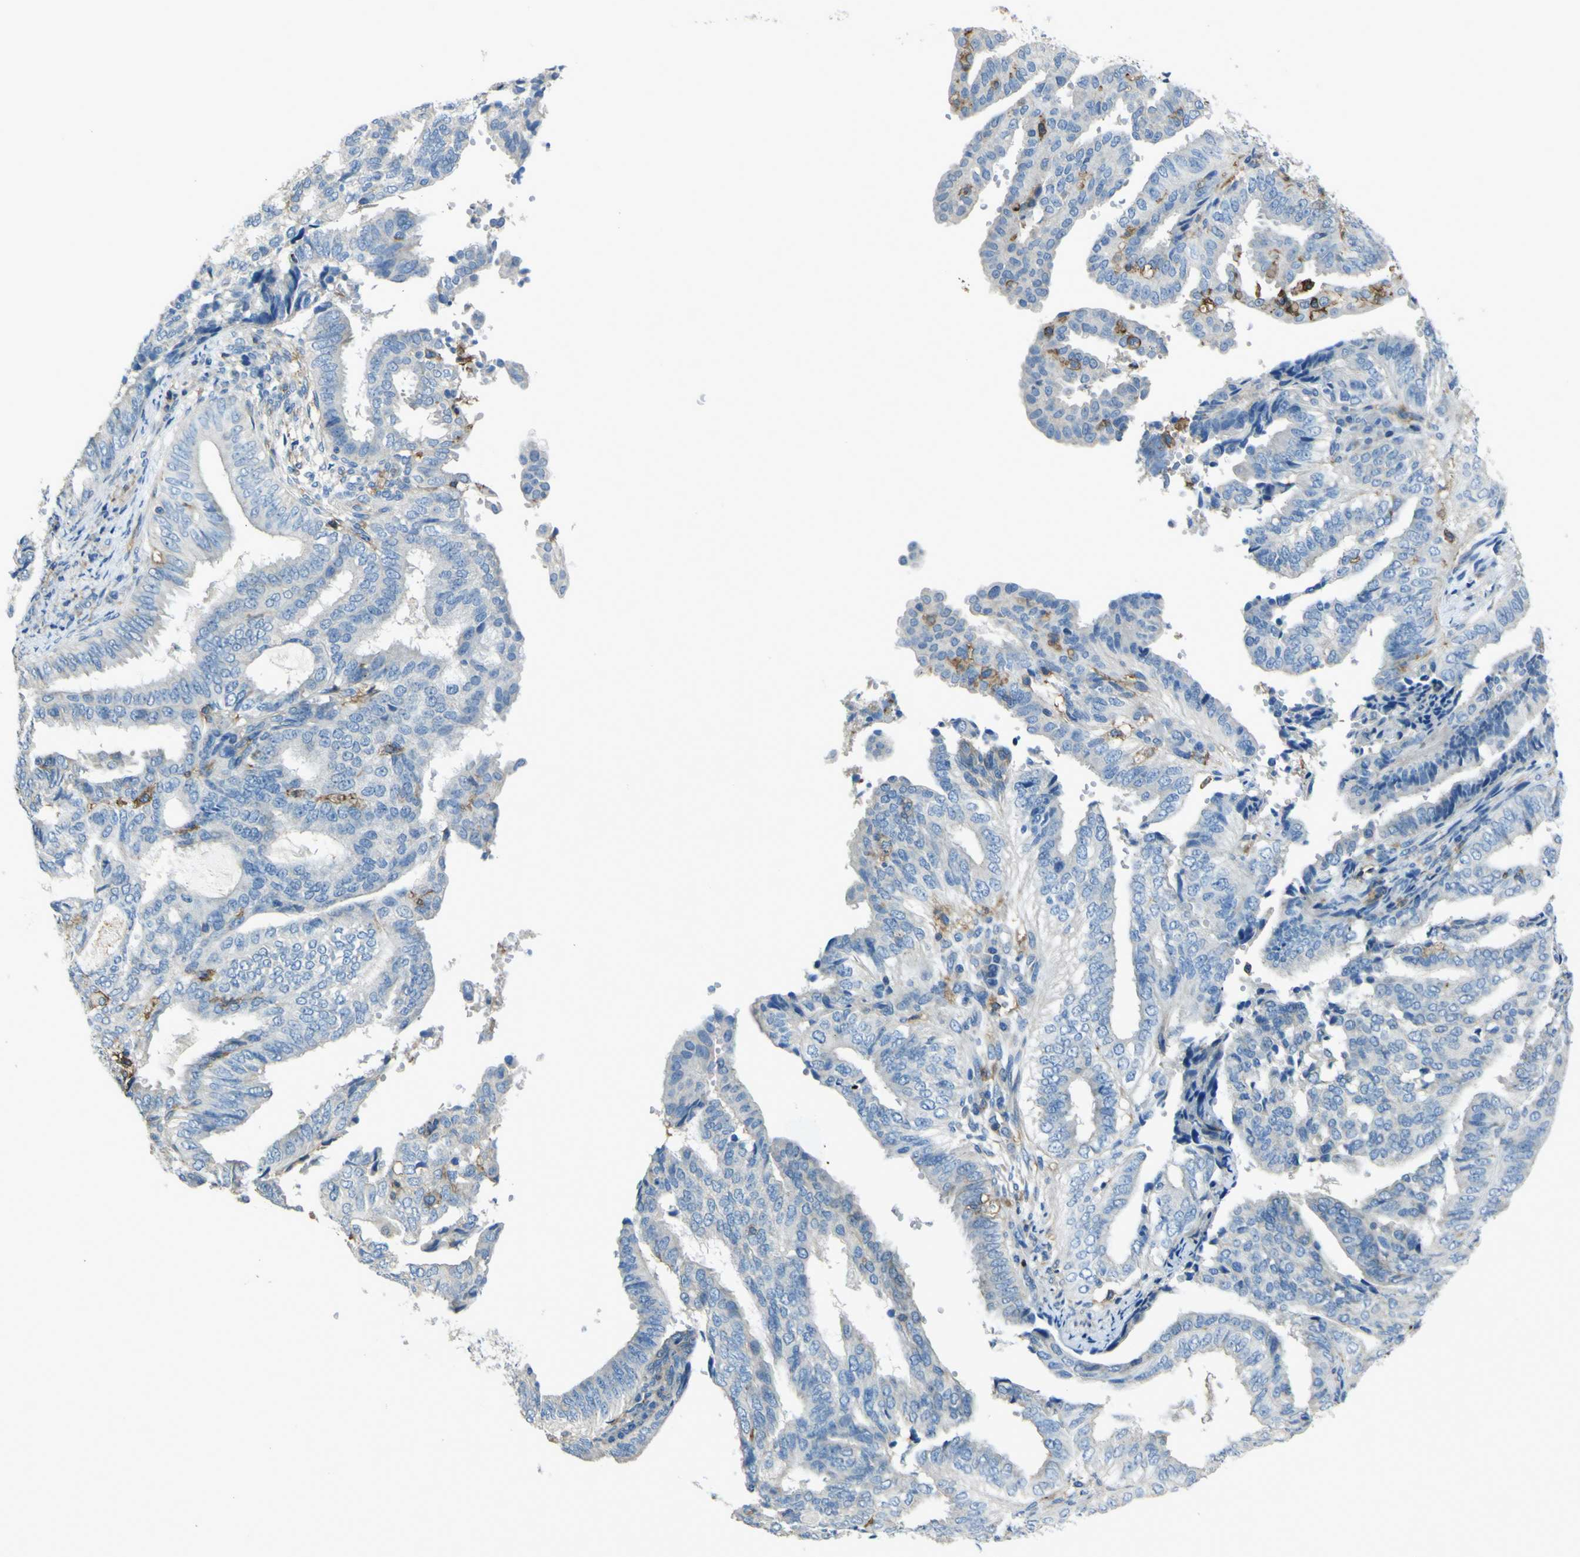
{"staining": {"intensity": "negative", "quantity": "none", "location": "none"}, "tissue": "endometrial cancer", "cell_type": "Tumor cells", "image_type": "cancer", "snomed": [{"axis": "morphology", "description": "Adenocarcinoma, NOS"}, {"axis": "topography", "description": "Endometrium"}], "caption": "Tumor cells show no significant expression in endometrial cancer. (DAB immunohistochemistry (IHC) visualized using brightfield microscopy, high magnification).", "gene": "LAIR1", "patient": {"sex": "female", "age": 58}}